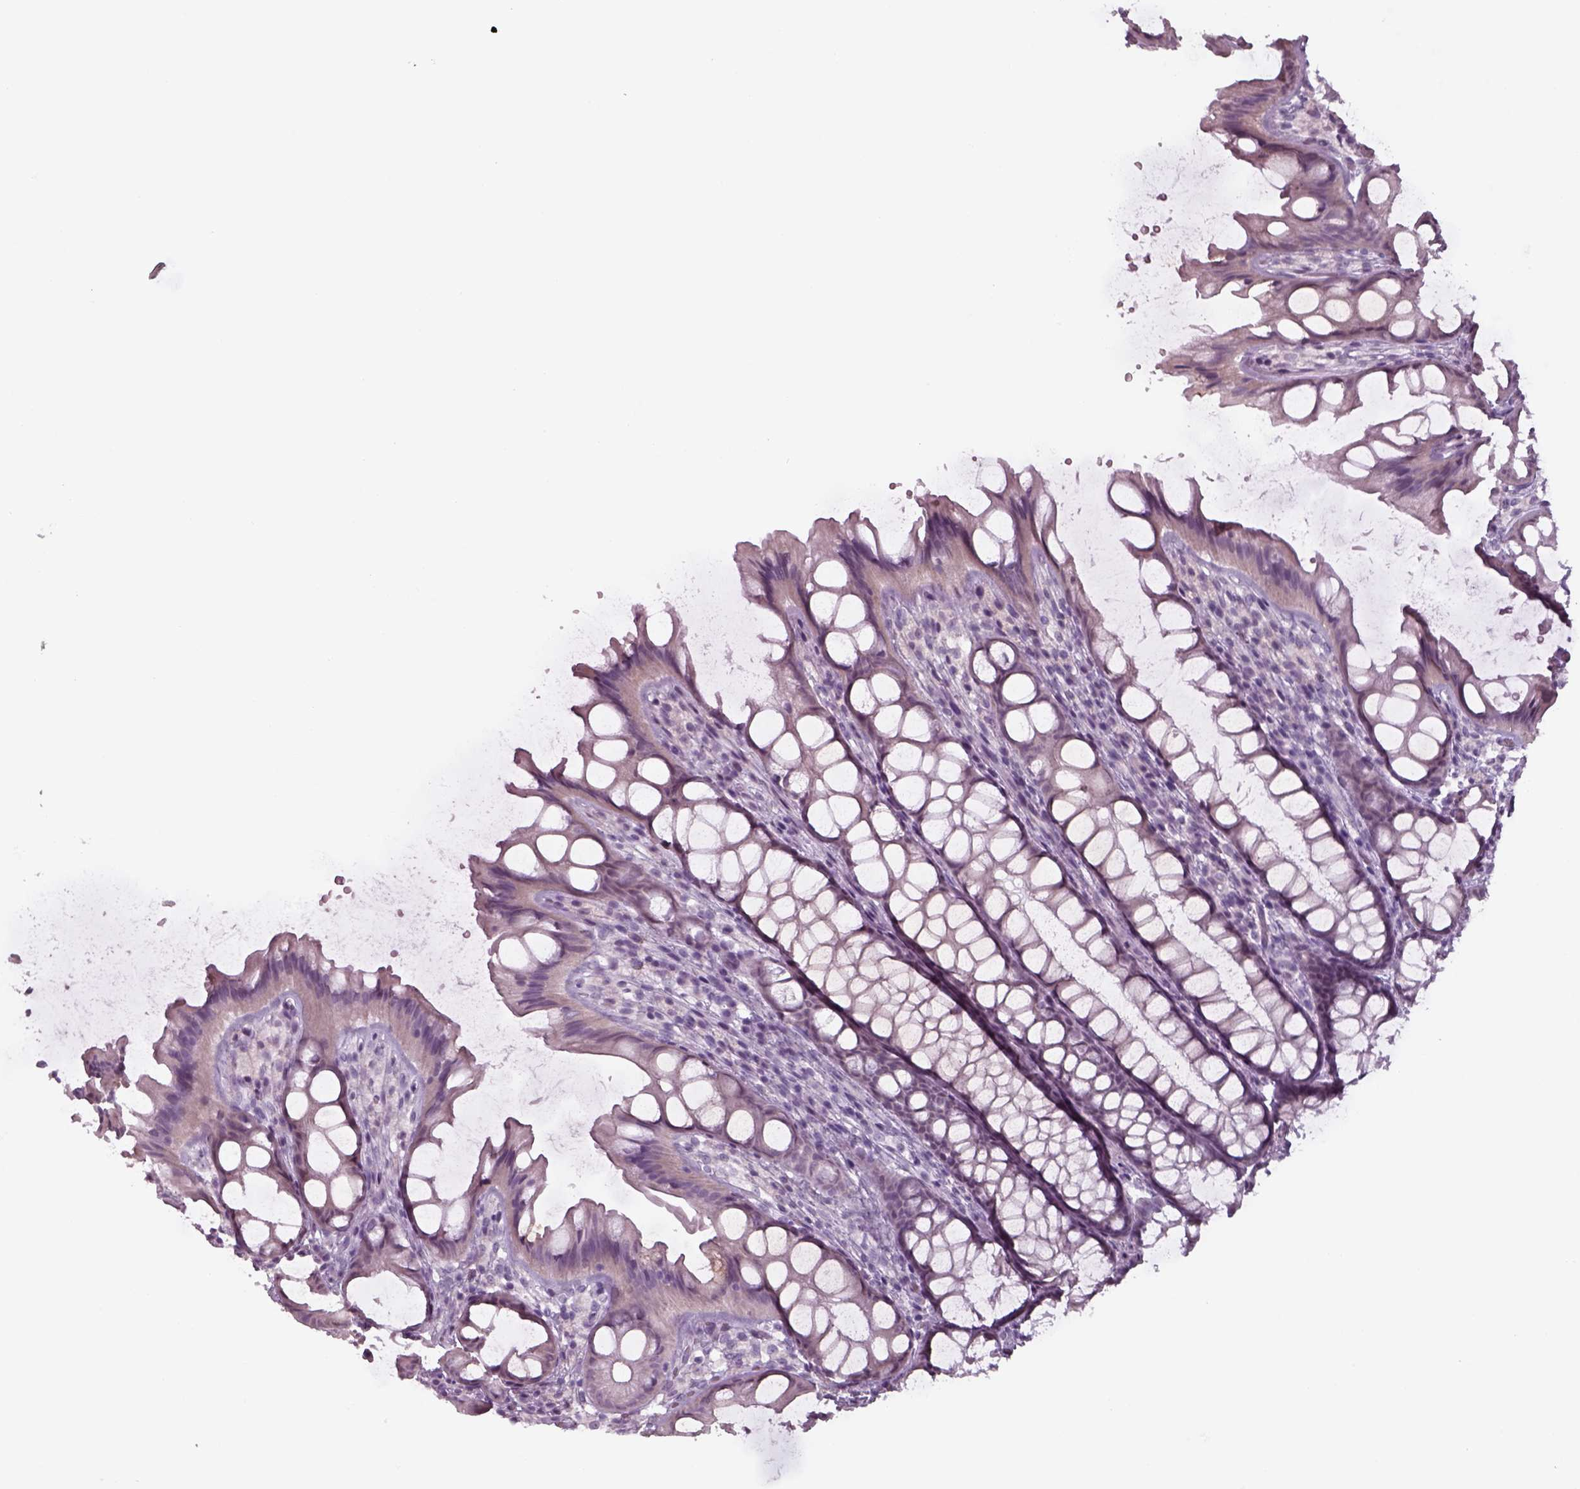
{"staining": {"intensity": "negative", "quantity": "none", "location": "none"}, "tissue": "colon", "cell_type": "Endothelial cells", "image_type": "normal", "snomed": [{"axis": "morphology", "description": "Normal tissue, NOS"}, {"axis": "topography", "description": "Colon"}], "caption": "Immunohistochemical staining of unremarkable human colon demonstrates no significant positivity in endothelial cells.", "gene": "SEPTIN14", "patient": {"sex": "male", "age": 47}}